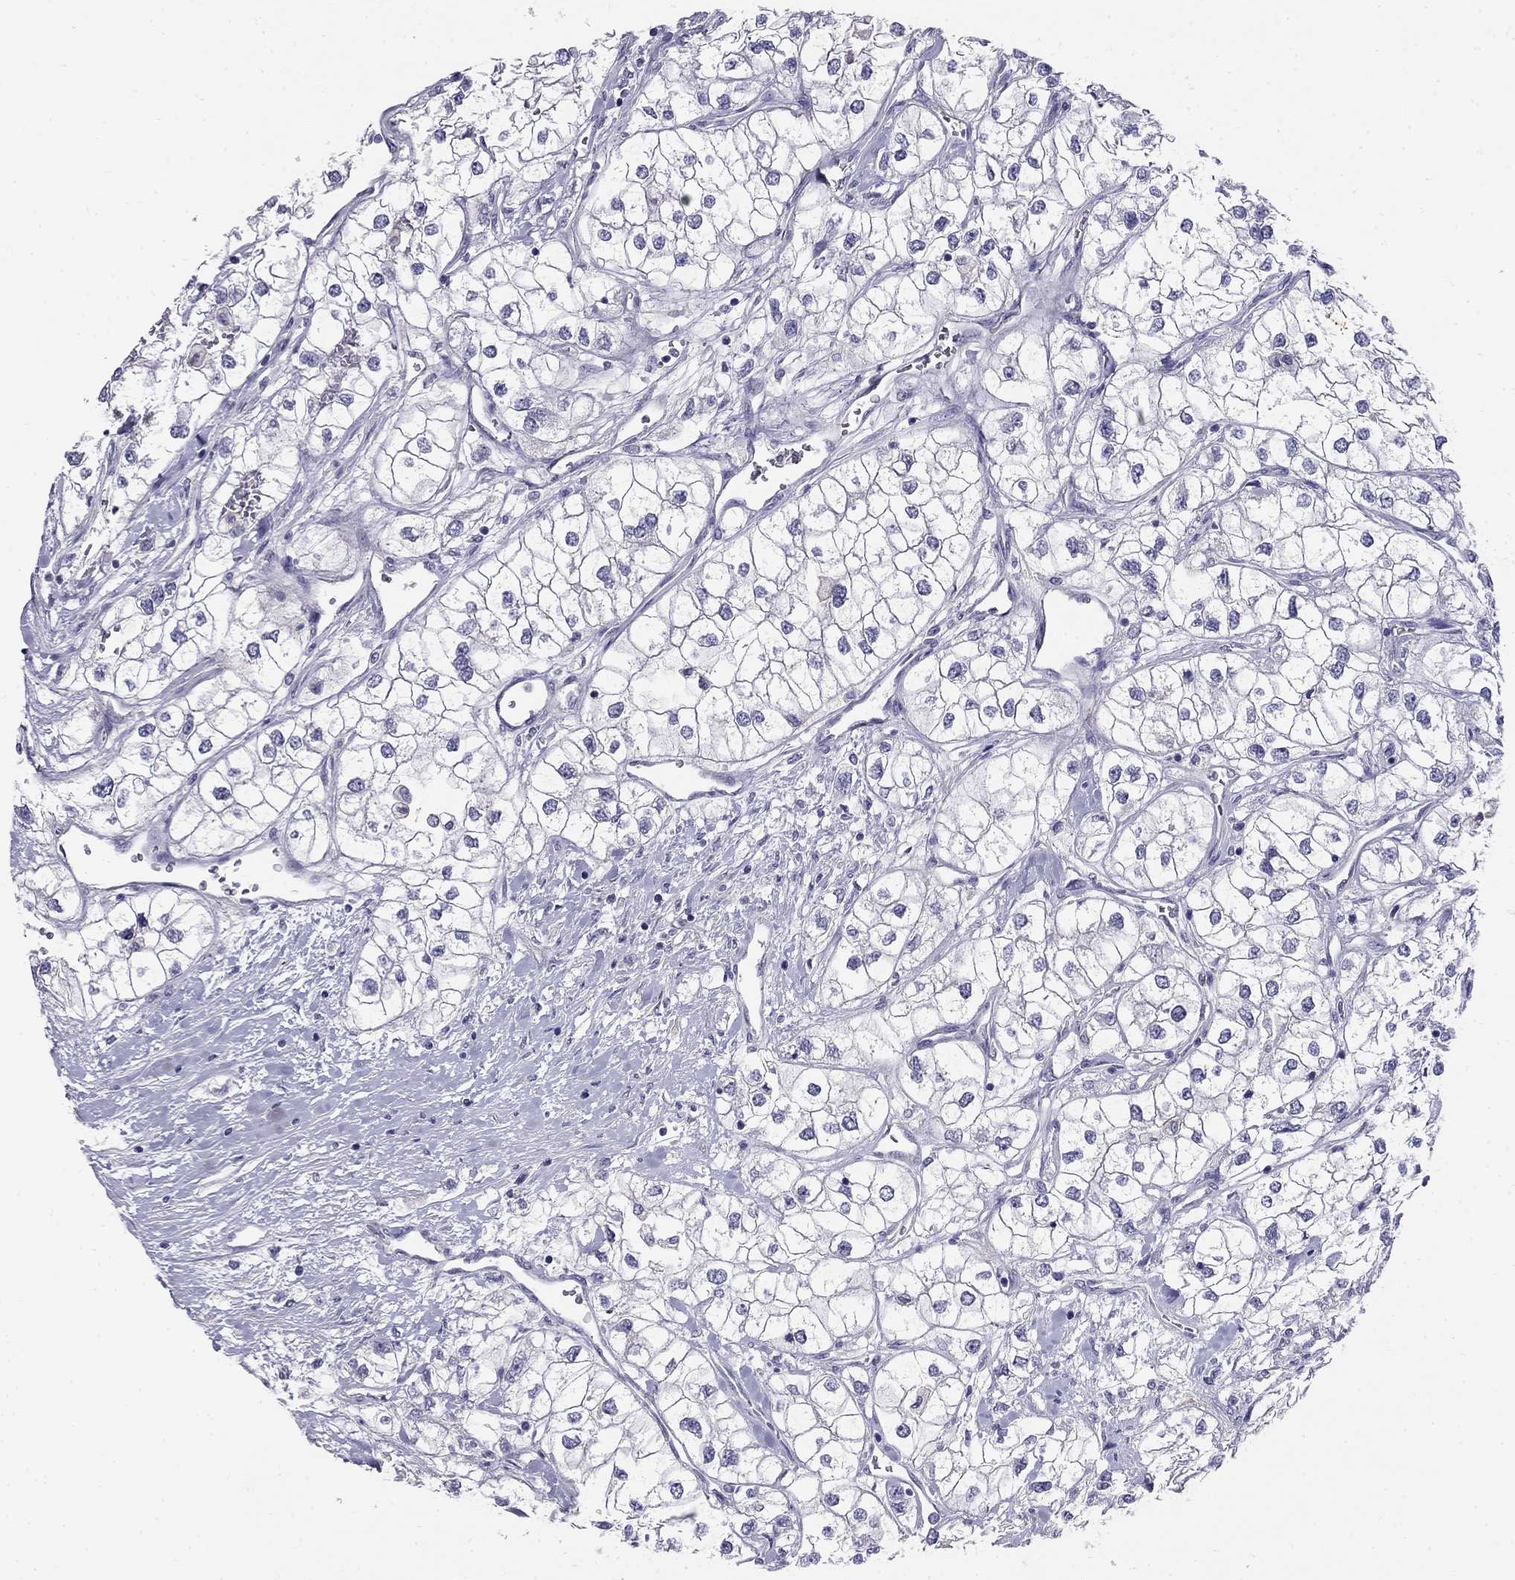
{"staining": {"intensity": "negative", "quantity": "none", "location": "none"}, "tissue": "renal cancer", "cell_type": "Tumor cells", "image_type": "cancer", "snomed": [{"axis": "morphology", "description": "Adenocarcinoma, NOS"}, {"axis": "topography", "description": "Kidney"}], "caption": "A micrograph of human renal cancer is negative for staining in tumor cells.", "gene": "LY6H", "patient": {"sex": "male", "age": 59}}